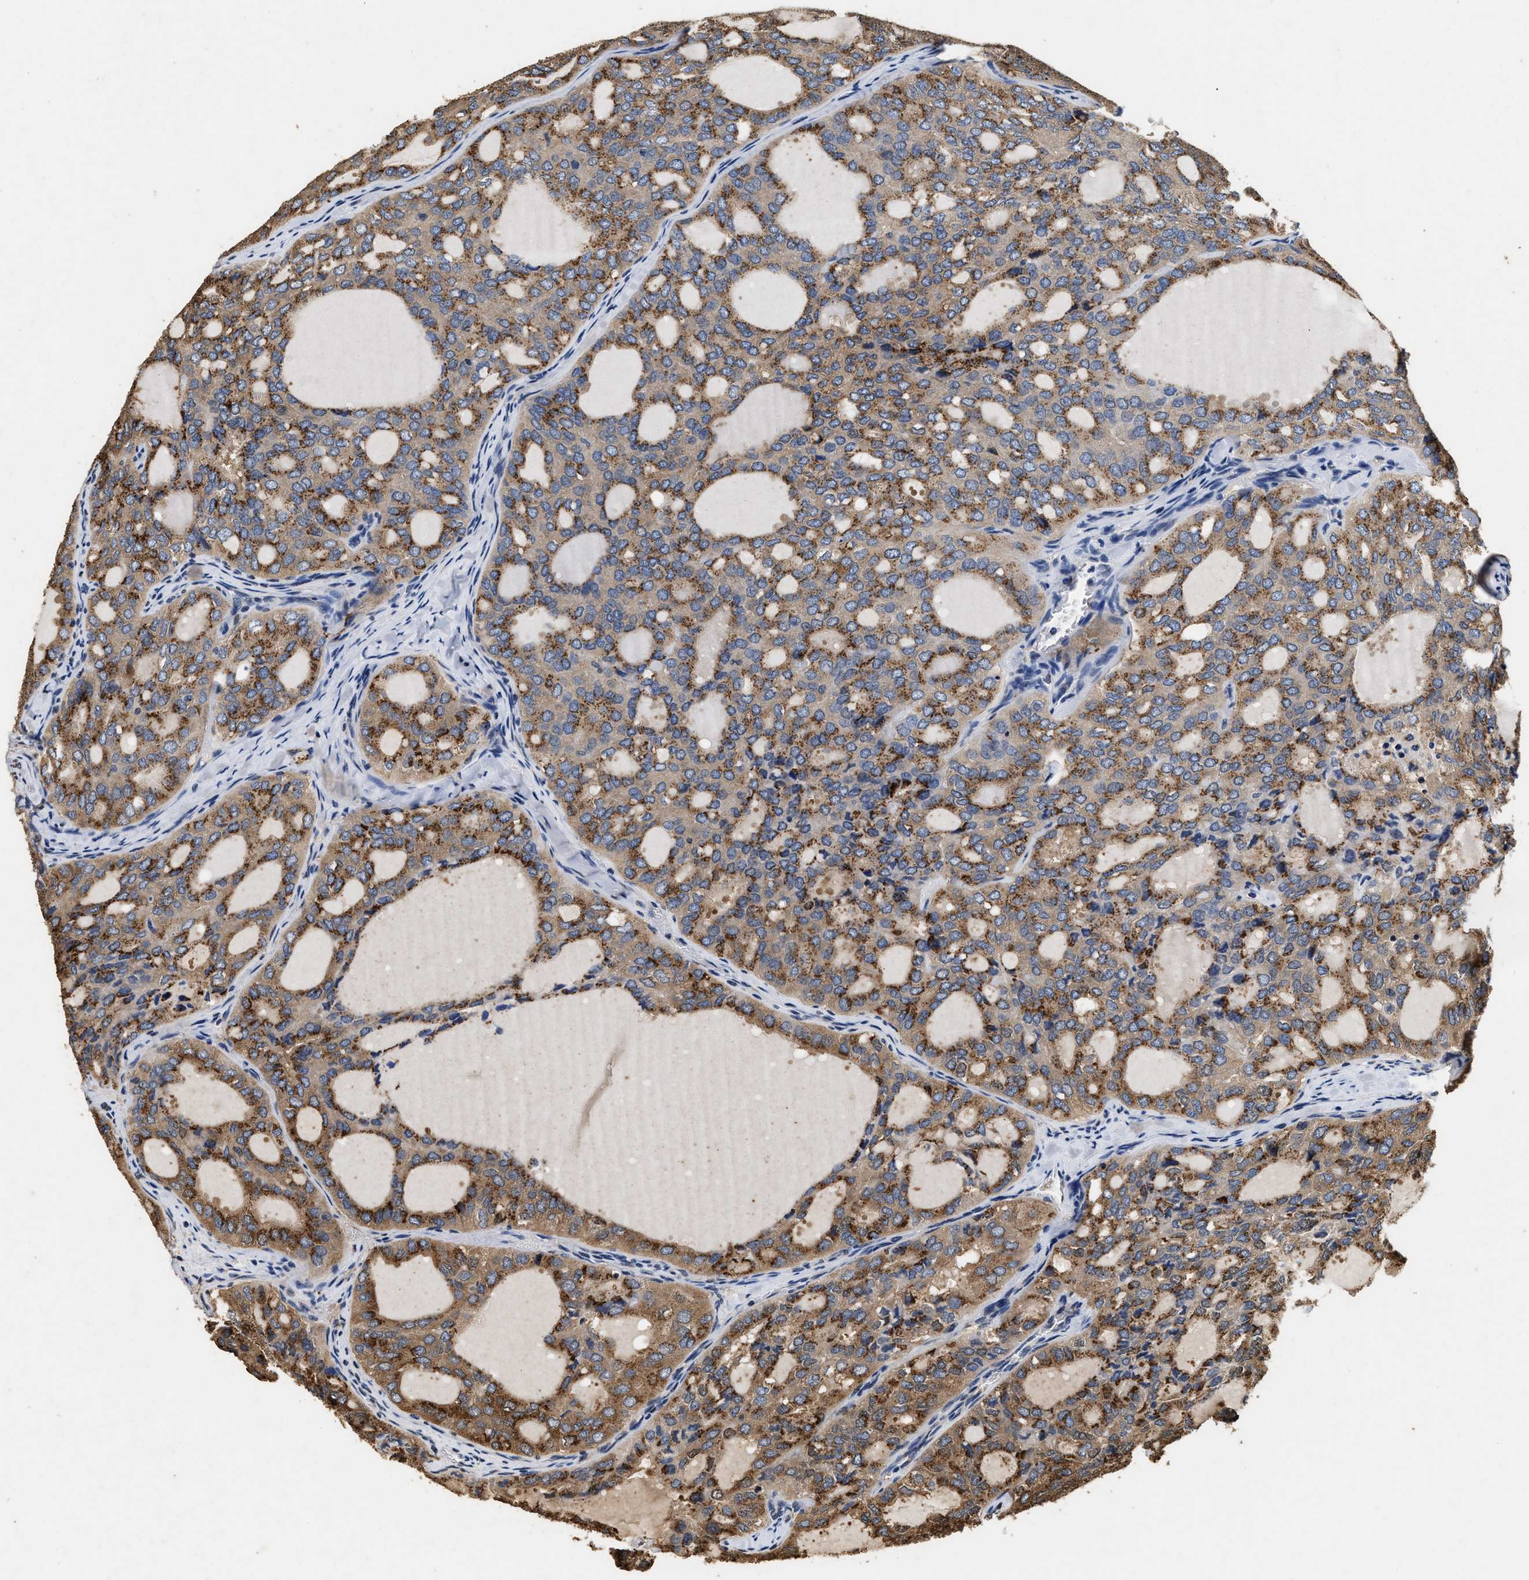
{"staining": {"intensity": "strong", "quantity": ">75%", "location": "cytoplasmic/membranous"}, "tissue": "thyroid cancer", "cell_type": "Tumor cells", "image_type": "cancer", "snomed": [{"axis": "morphology", "description": "Follicular adenoma carcinoma, NOS"}, {"axis": "topography", "description": "Thyroid gland"}], "caption": "High-magnification brightfield microscopy of follicular adenoma carcinoma (thyroid) stained with DAB (brown) and counterstained with hematoxylin (blue). tumor cells exhibit strong cytoplasmic/membranous expression is present in about>75% of cells.", "gene": "TPST2", "patient": {"sex": "male", "age": 75}}